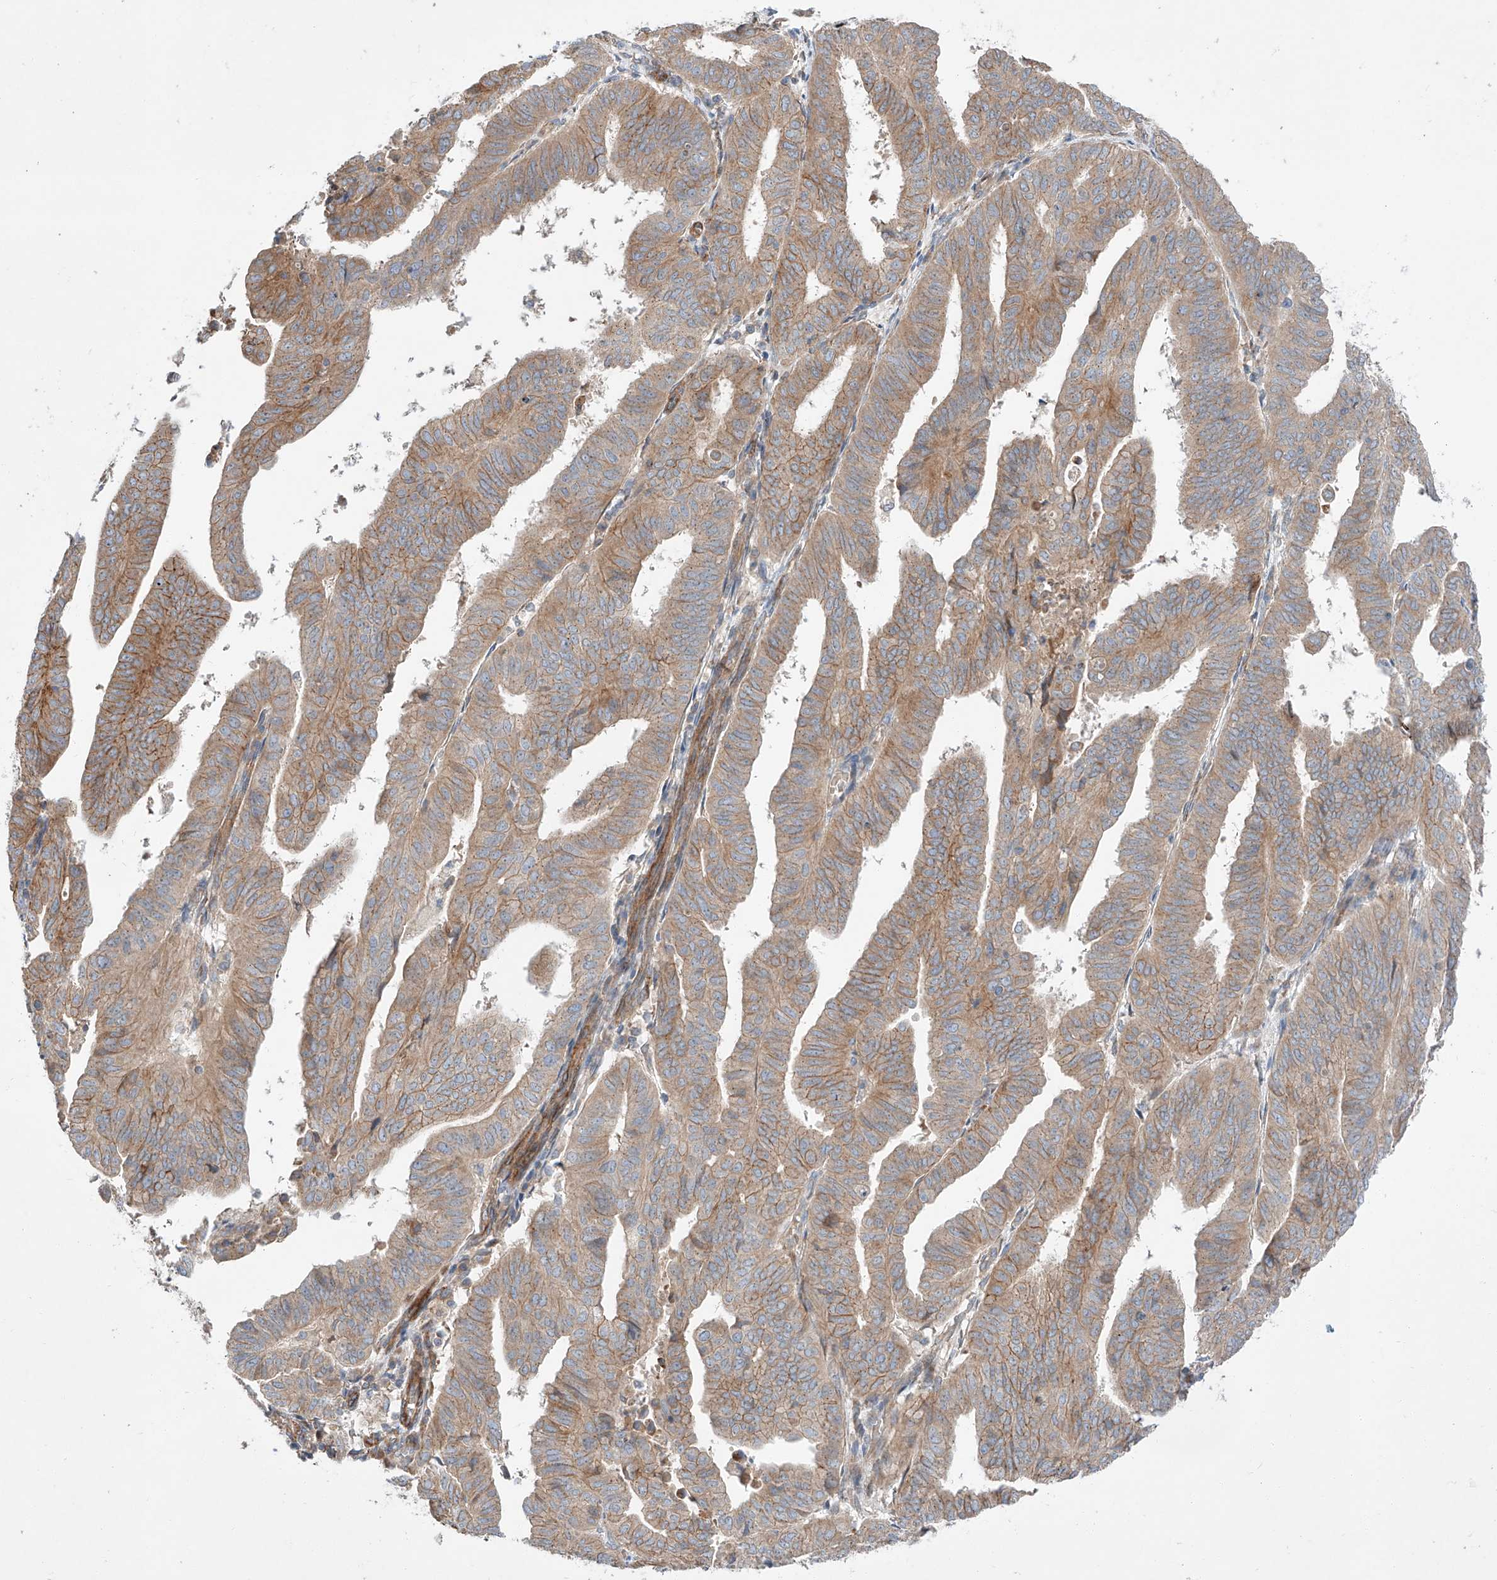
{"staining": {"intensity": "moderate", "quantity": "25%-75%", "location": "cytoplasmic/membranous"}, "tissue": "endometrial cancer", "cell_type": "Tumor cells", "image_type": "cancer", "snomed": [{"axis": "morphology", "description": "Adenocarcinoma, NOS"}, {"axis": "topography", "description": "Uterus"}], "caption": "This image demonstrates immunohistochemistry (IHC) staining of human endometrial cancer, with medium moderate cytoplasmic/membranous positivity in about 25%-75% of tumor cells.", "gene": "MINDY4", "patient": {"sex": "female", "age": 77}}